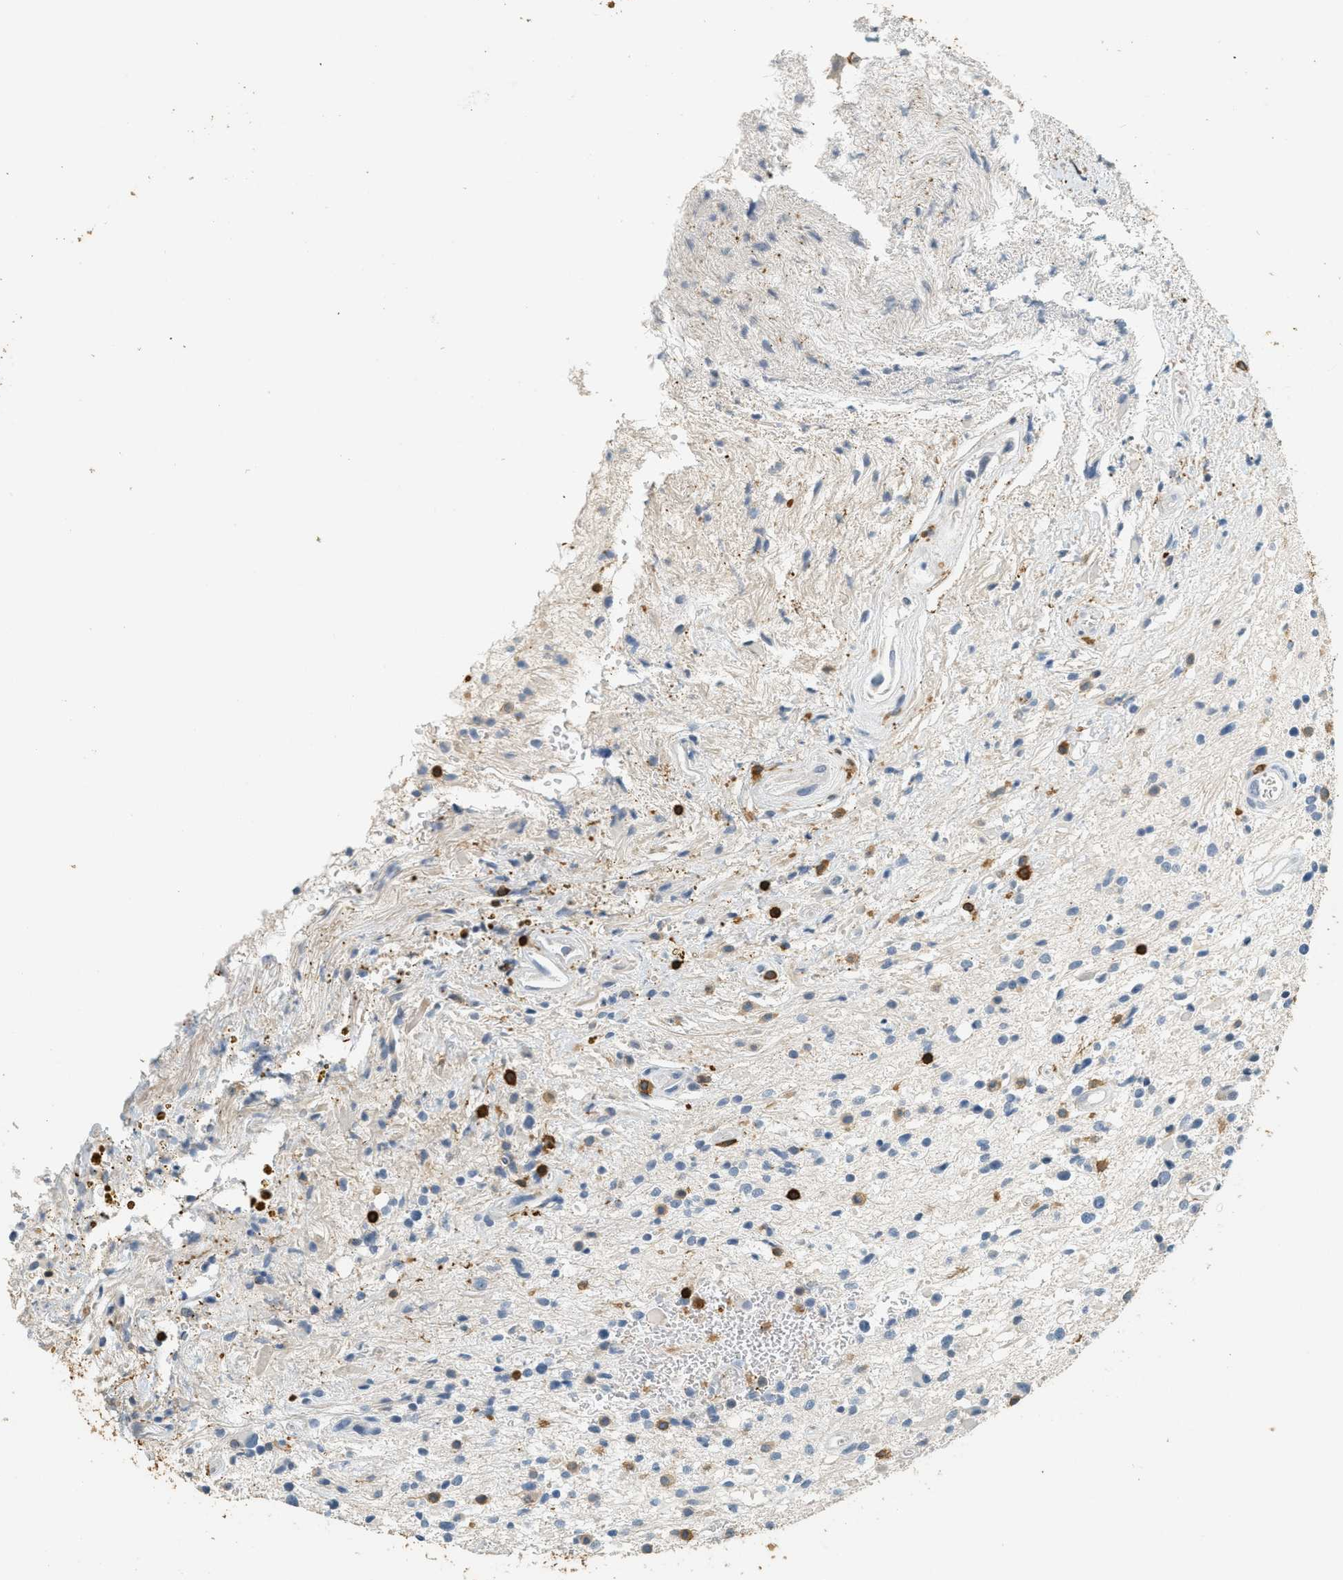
{"staining": {"intensity": "negative", "quantity": "none", "location": "none"}, "tissue": "glioma", "cell_type": "Tumor cells", "image_type": "cancer", "snomed": [{"axis": "morphology", "description": "Glioma, malignant, High grade"}, {"axis": "topography", "description": "Brain"}], "caption": "High power microscopy histopathology image of an immunohistochemistry (IHC) micrograph of malignant high-grade glioma, revealing no significant expression in tumor cells. The staining is performed using DAB brown chromogen with nuclei counter-stained in using hematoxylin.", "gene": "LSP1", "patient": {"sex": "male", "age": 33}}